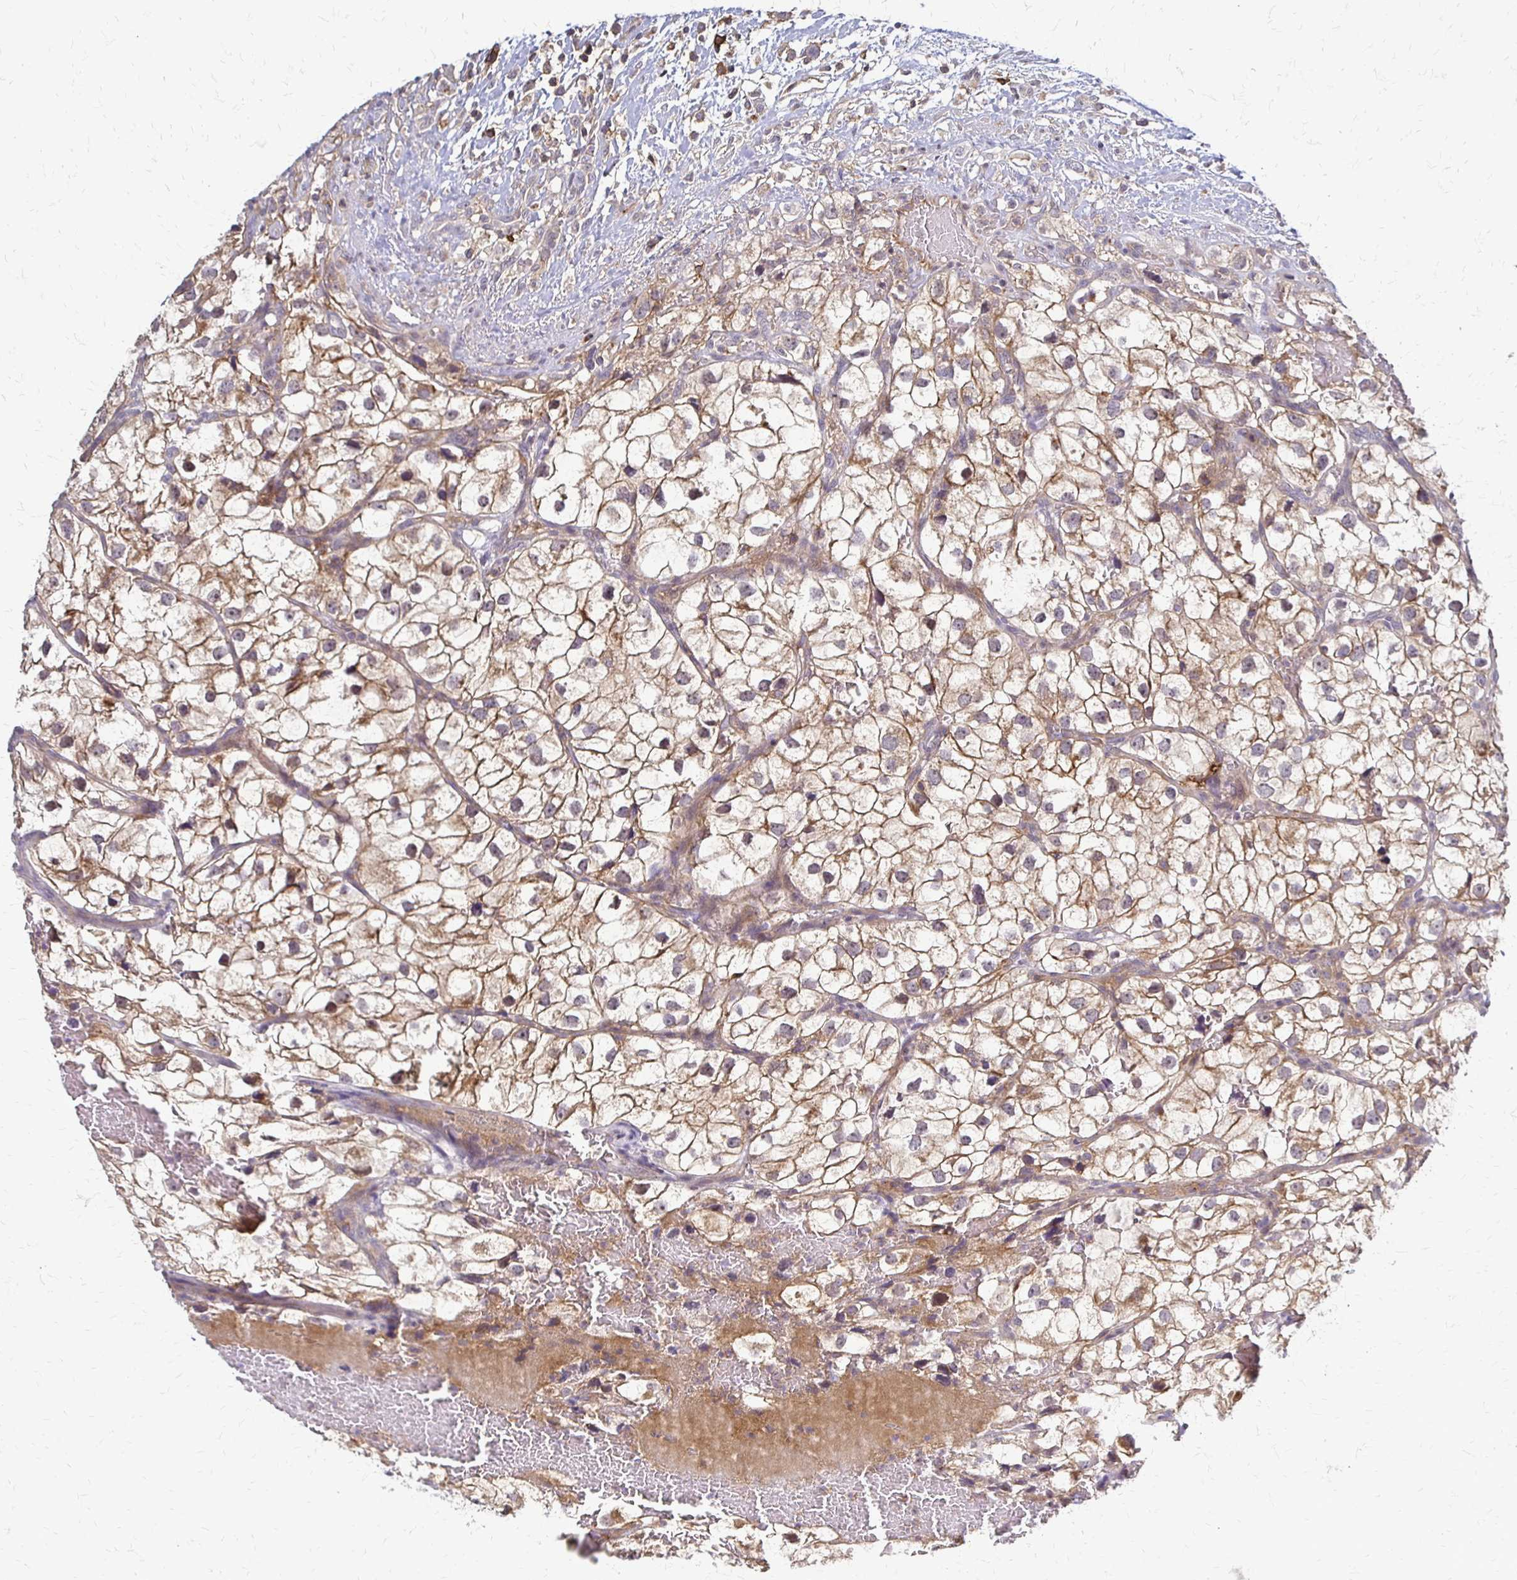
{"staining": {"intensity": "moderate", "quantity": ">75%", "location": "cytoplasmic/membranous"}, "tissue": "renal cancer", "cell_type": "Tumor cells", "image_type": "cancer", "snomed": [{"axis": "morphology", "description": "Adenocarcinoma, NOS"}, {"axis": "topography", "description": "Kidney"}], "caption": "This histopathology image shows IHC staining of human renal adenocarcinoma, with medium moderate cytoplasmic/membranous expression in about >75% of tumor cells.", "gene": "SLC9A9", "patient": {"sex": "male", "age": 59}}